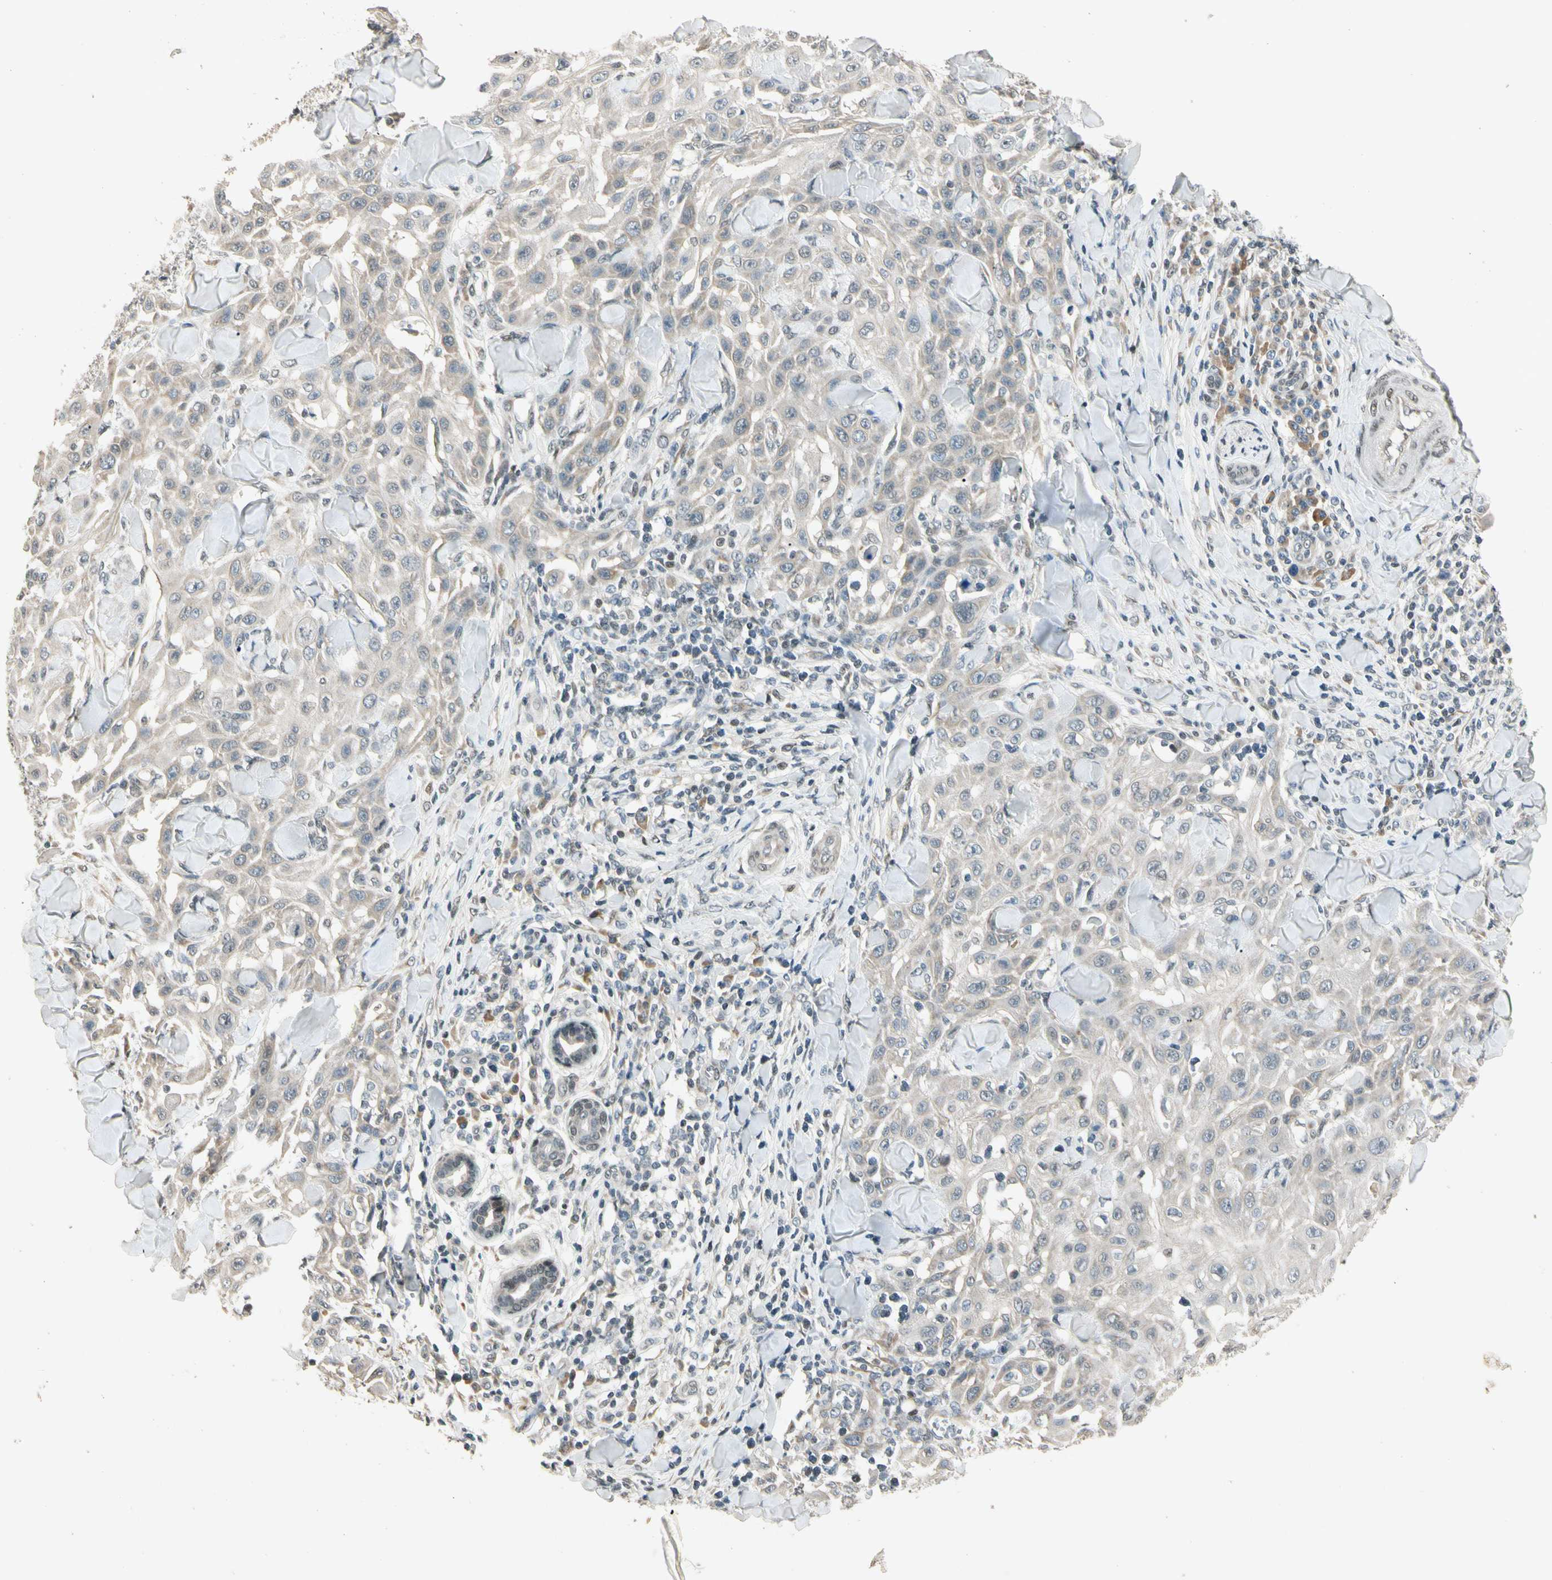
{"staining": {"intensity": "weak", "quantity": "25%-75%", "location": "cytoplasmic/membranous"}, "tissue": "skin cancer", "cell_type": "Tumor cells", "image_type": "cancer", "snomed": [{"axis": "morphology", "description": "Squamous cell carcinoma, NOS"}, {"axis": "topography", "description": "Skin"}], "caption": "Immunohistochemical staining of human skin cancer shows low levels of weak cytoplasmic/membranous expression in about 25%-75% of tumor cells.", "gene": "ZBTB4", "patient": {"sex": "male", "age": 24}}